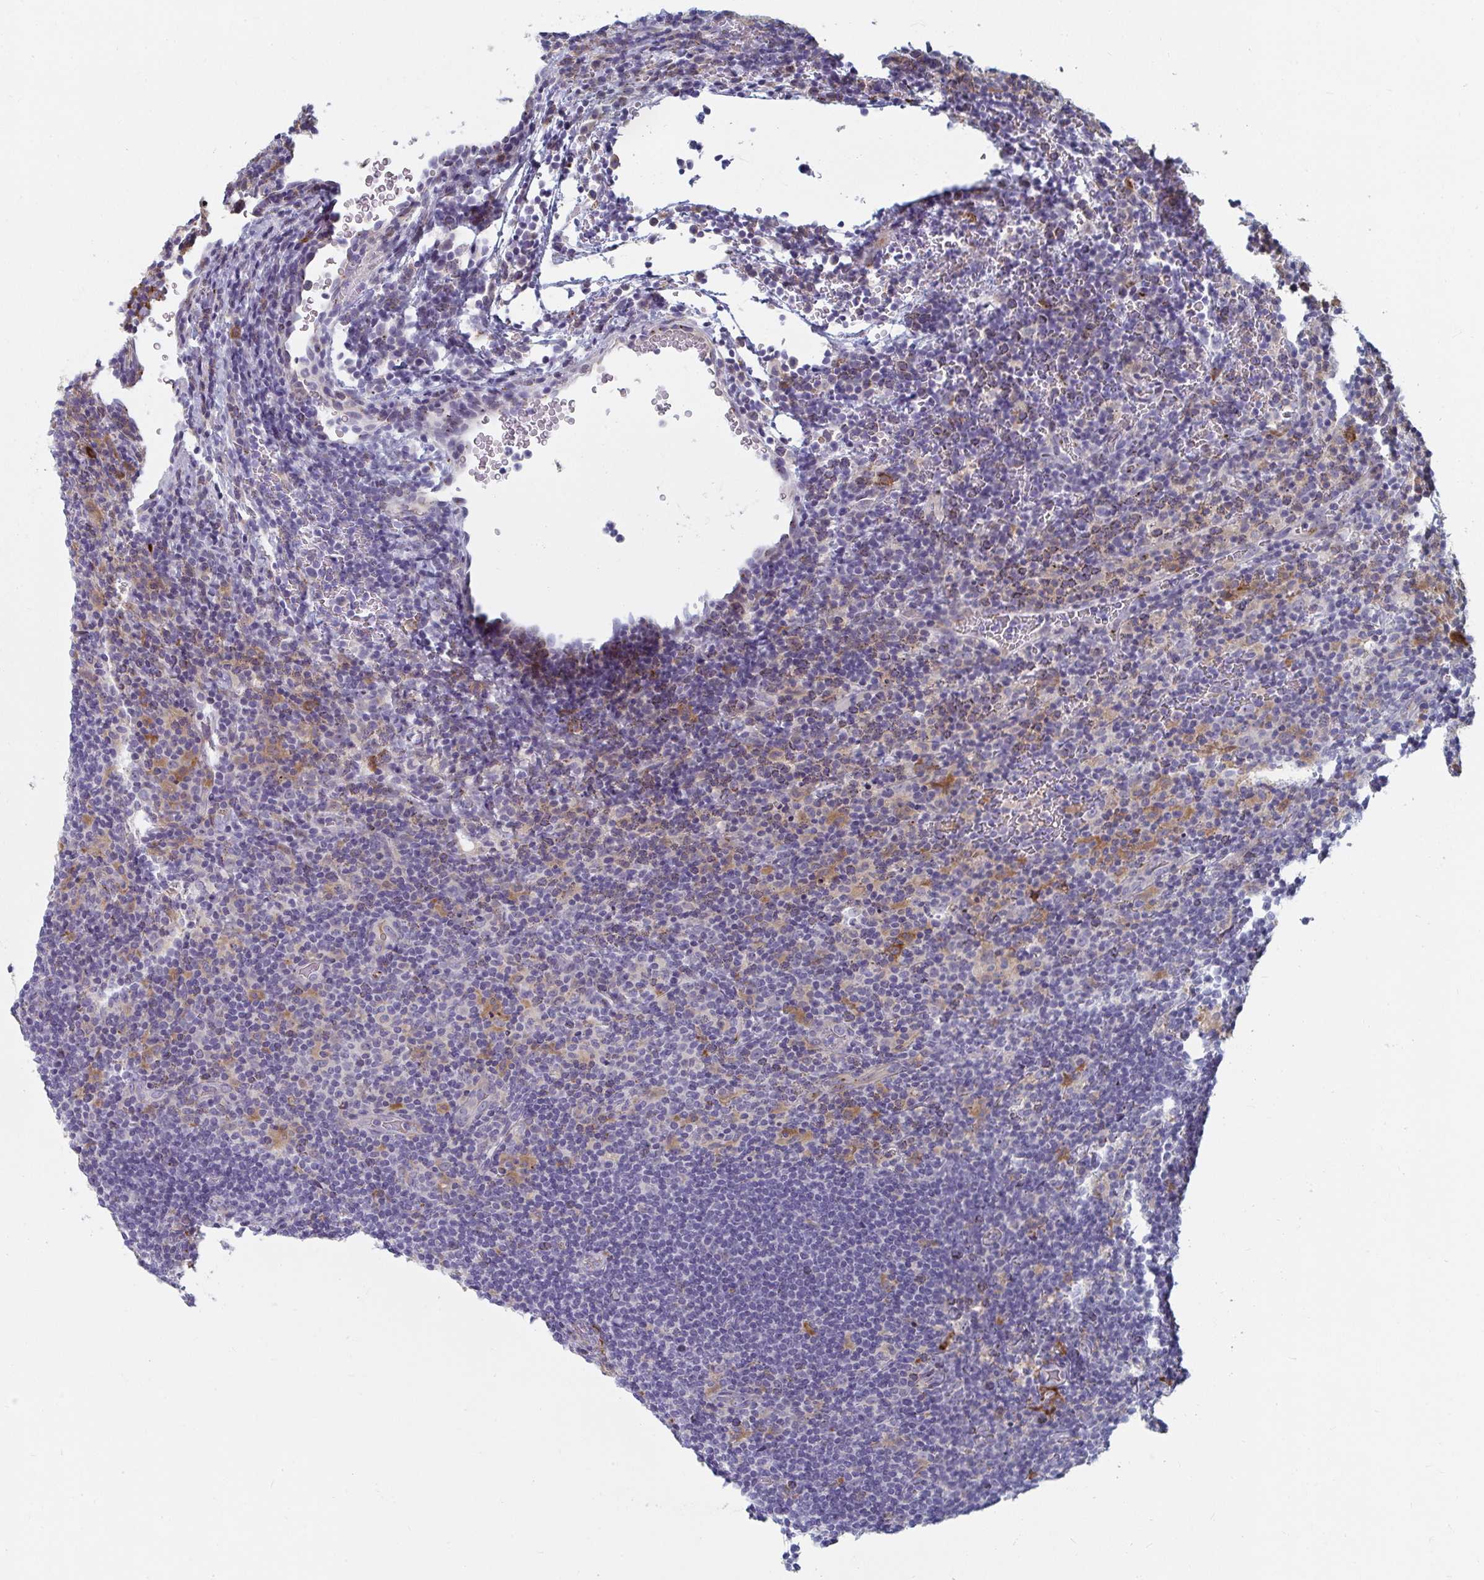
{"staining": {"intensity": "negative", "quantity": "none", "location": "none"}, "tissue": "lymphoma", "cell_type": "Tumor cells", "image_type": "cancer", "snomed": [{"axis": "morphology", "description": "Hodgkin's disease, NOS"}, {"axis": "topography", "description": "Lymph node"}], "caption": "Hodgkin's disease was stained to show a protein in brown. There is no significant expression in tumor cells. (DAB immunohistochemistry with hematoxylin counter stain).", "gene": "PSMG1", "patient": {"sex": "female", "age": 57}}